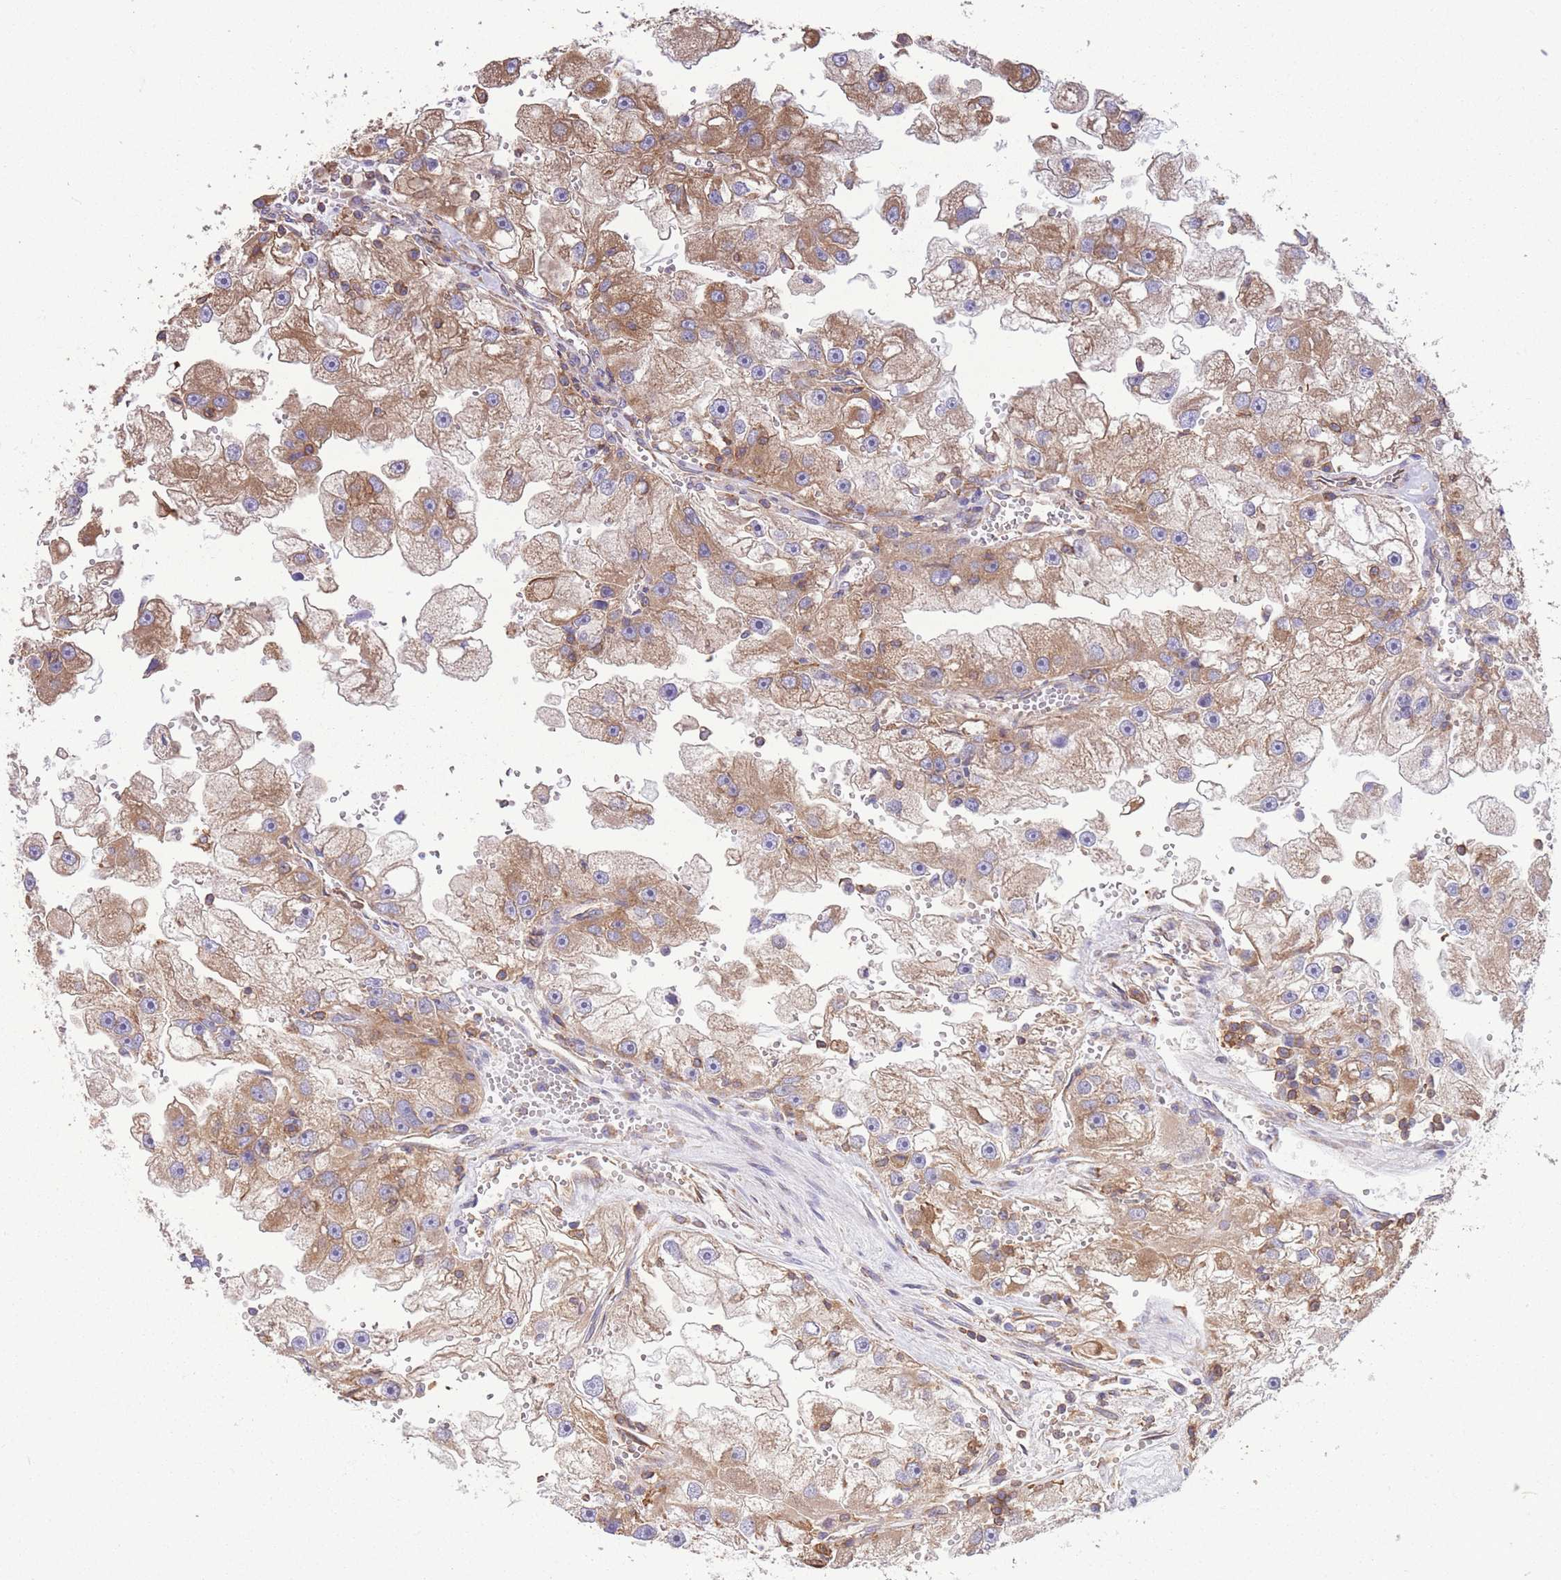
{"staining": {"intensity": "moderate", "quantity": ">75%", "location": "cytoplasmic/membranous"}, "tissue": "renal cancer", "cell_type": "Tumor cells", "image_type": "cancer", "snomed": [{"axis": "morphology", "description": "Adenocarcinoma, NOS"}, {"axis": "topography", "description": "Kidney"}], "caption": "Tumor cells show moderate cytoplasmic/membranous expression in about >75% of cells in renal cancer.", "gene": "LRRN4CL", "patient": {"sex": "male", "age": 63}}